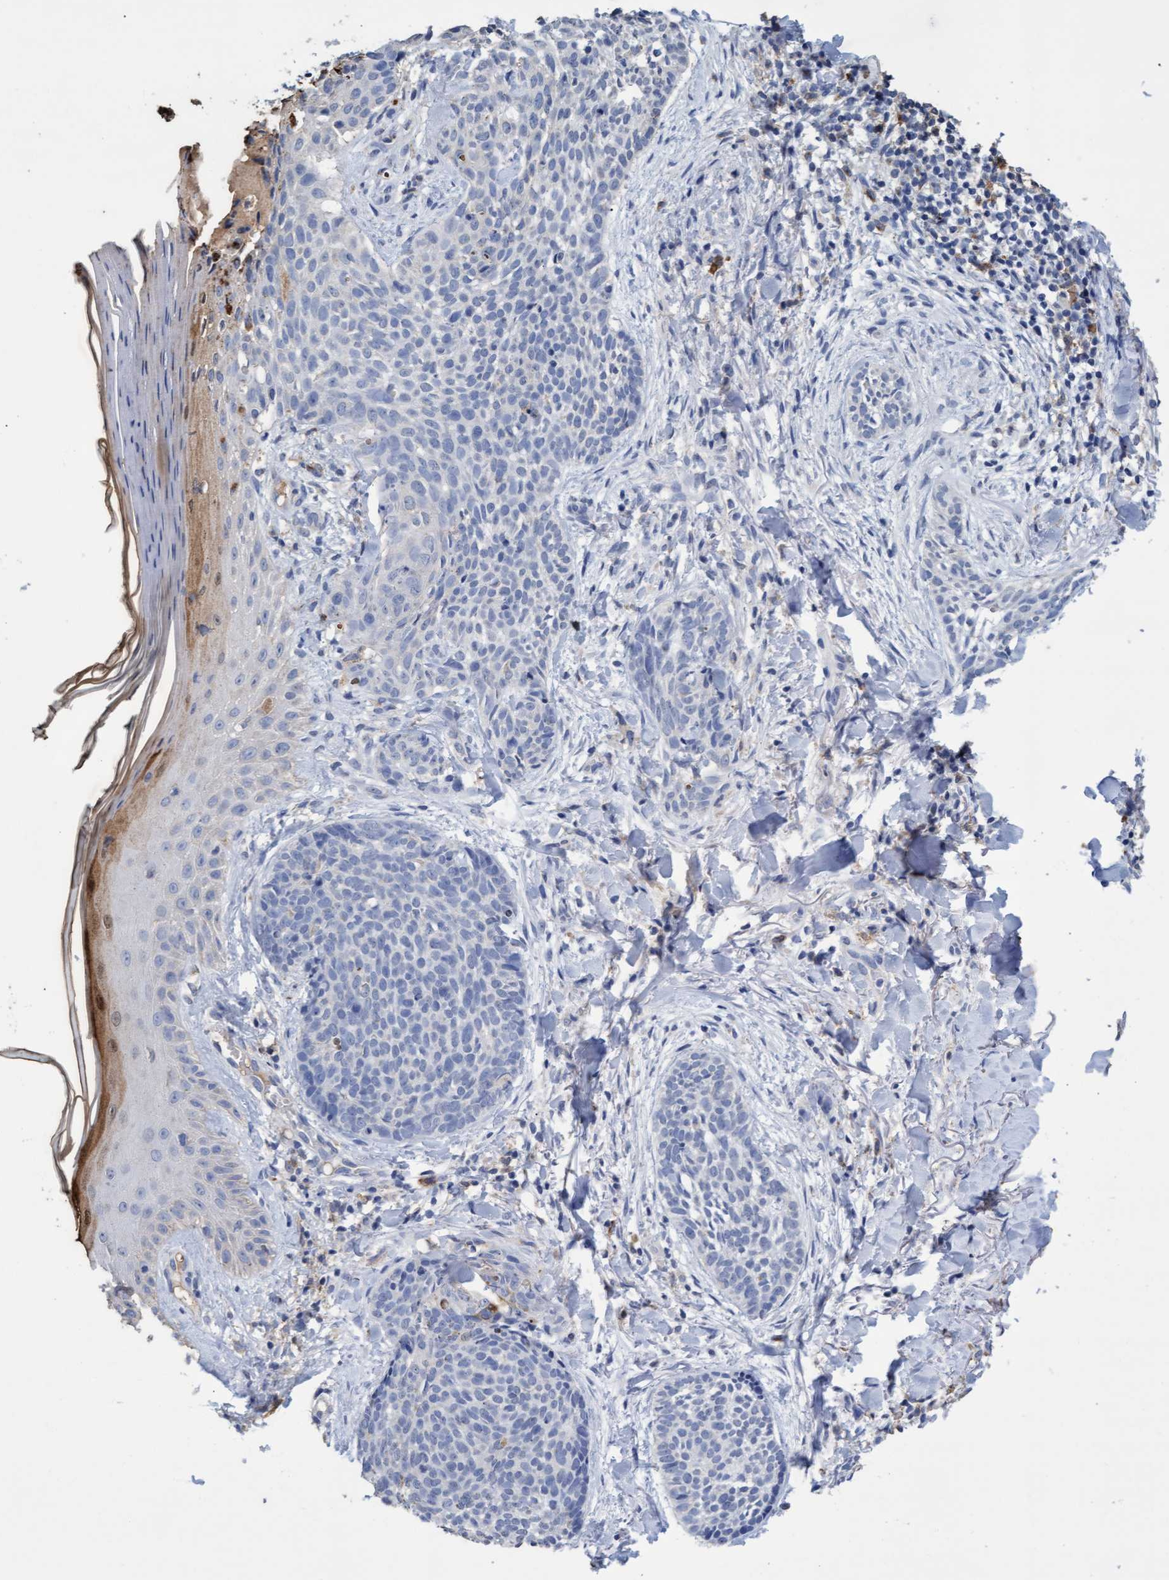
{"staining": {"intensity": "negative", "quantity": "none", "location": "none"}, "tissue": "skin cancer", "cell_type": "Tumor cells", "image_type": "cancer", "snomed": [{"axis": "morphology", "description": "Normal tissue, NOS"}, {"axis": "morphology", "description": "Basal cell carcinoma"}, {"axis": "topography", "description": "Skin"}], "caption": "Basal cell carcinoma (skin) was stained to show a protein in brown. There is no significant expression in tumor cells.", "gene": "GPR39", "patient": {"sex": "male", "age": 67}}